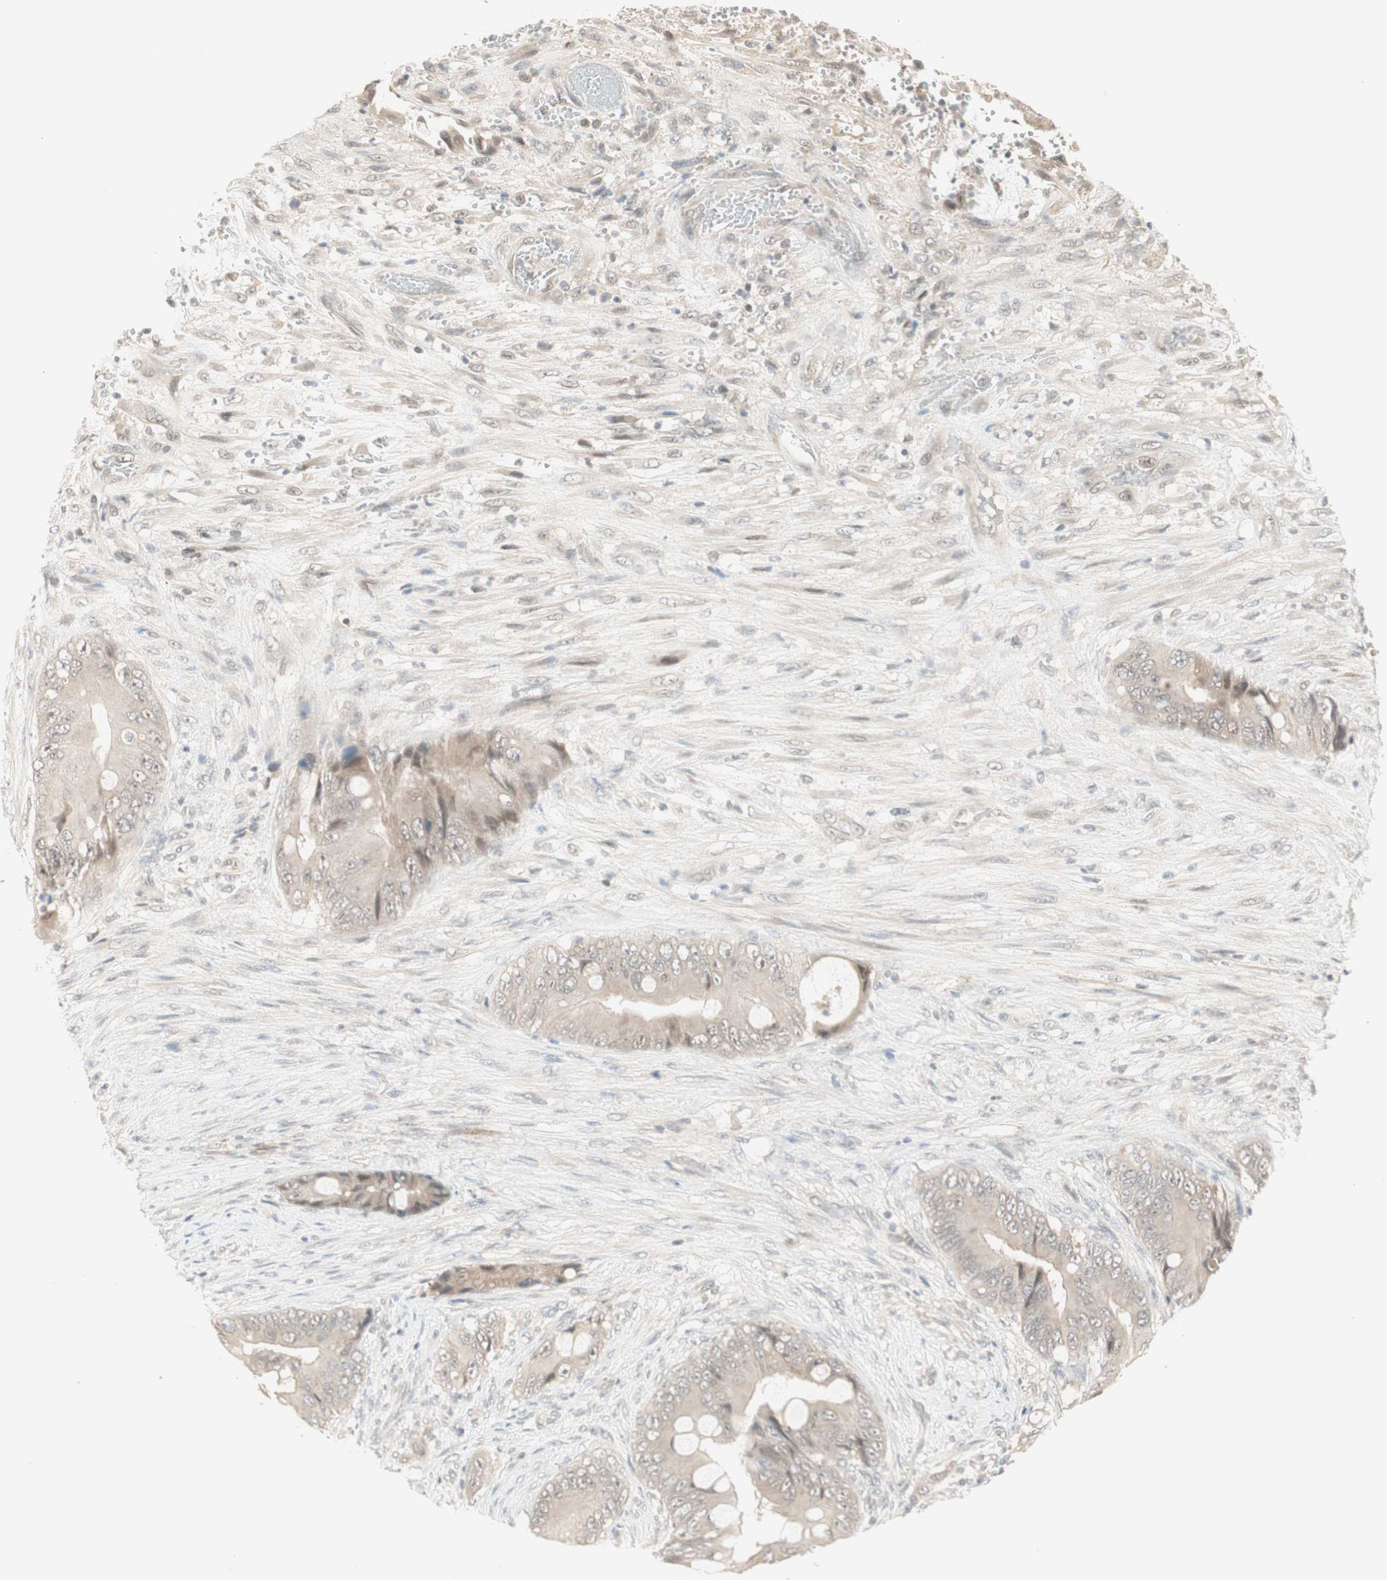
{"staining": {"intensity": "negative", "quantity": "none", "location": "none"}, "tissue": "colorectal cancer", "cell_type": "Tumor cells", "image_type": "cancer", "snomed": [{"axis": "morphology", "description": "Adenocarcinoma, NOS"}, {"axis": "topography", "description": "Rectum"}], "caption": "A micrograph of colorectal cancer (adenocarcinoma) stained for a protein reveals no brown staining in tumor cells. (Stains: DAB immunohistochemistry (IHC) with hematoxylin counter stain, Microscopy: brightfield microscopy at high magnification).", "gene": "RNGTT", "patient": {"sex": "female", "age": 77}}